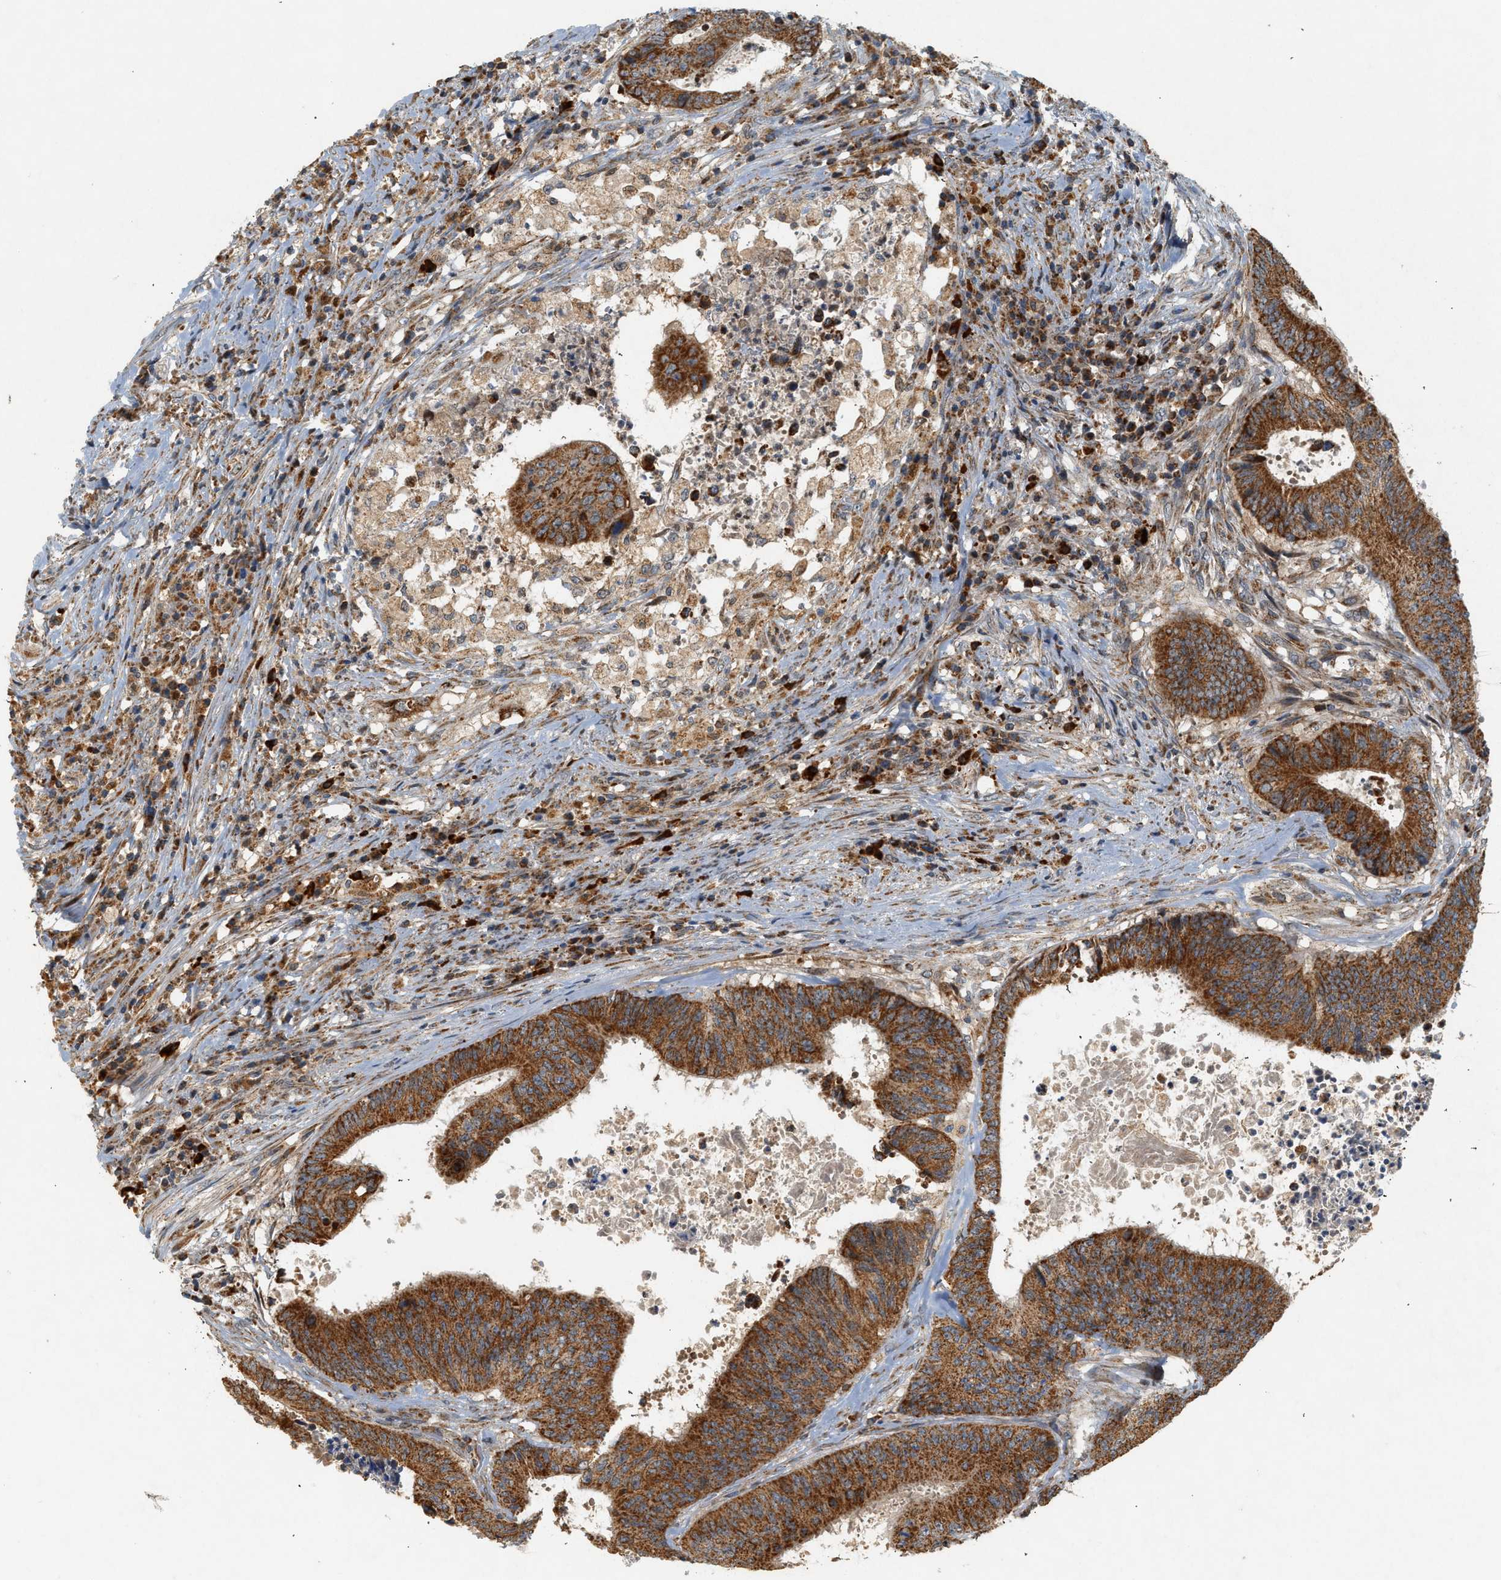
{"staining": {"intensity": "strong", "quantity": ">75%", "location": "cytoplasmic/membranous"}, "tissue": "colorectal cancer", "cell_type": "Tumor cells", "image_type": "cancer", "snomed": [{"axis": "morphology", "description": "Adenocarcinoma, NOS"}, {"axis": "topography", "description": "Rectum"}], "caption": "Protein expression analysis of colorectal adenocarcinoma exhibits strong cytoplasmic/membranous expression in approximately >75% of tumor cells.", "gene": "MCU", "patient": {"sex": "male", "age": 72}}